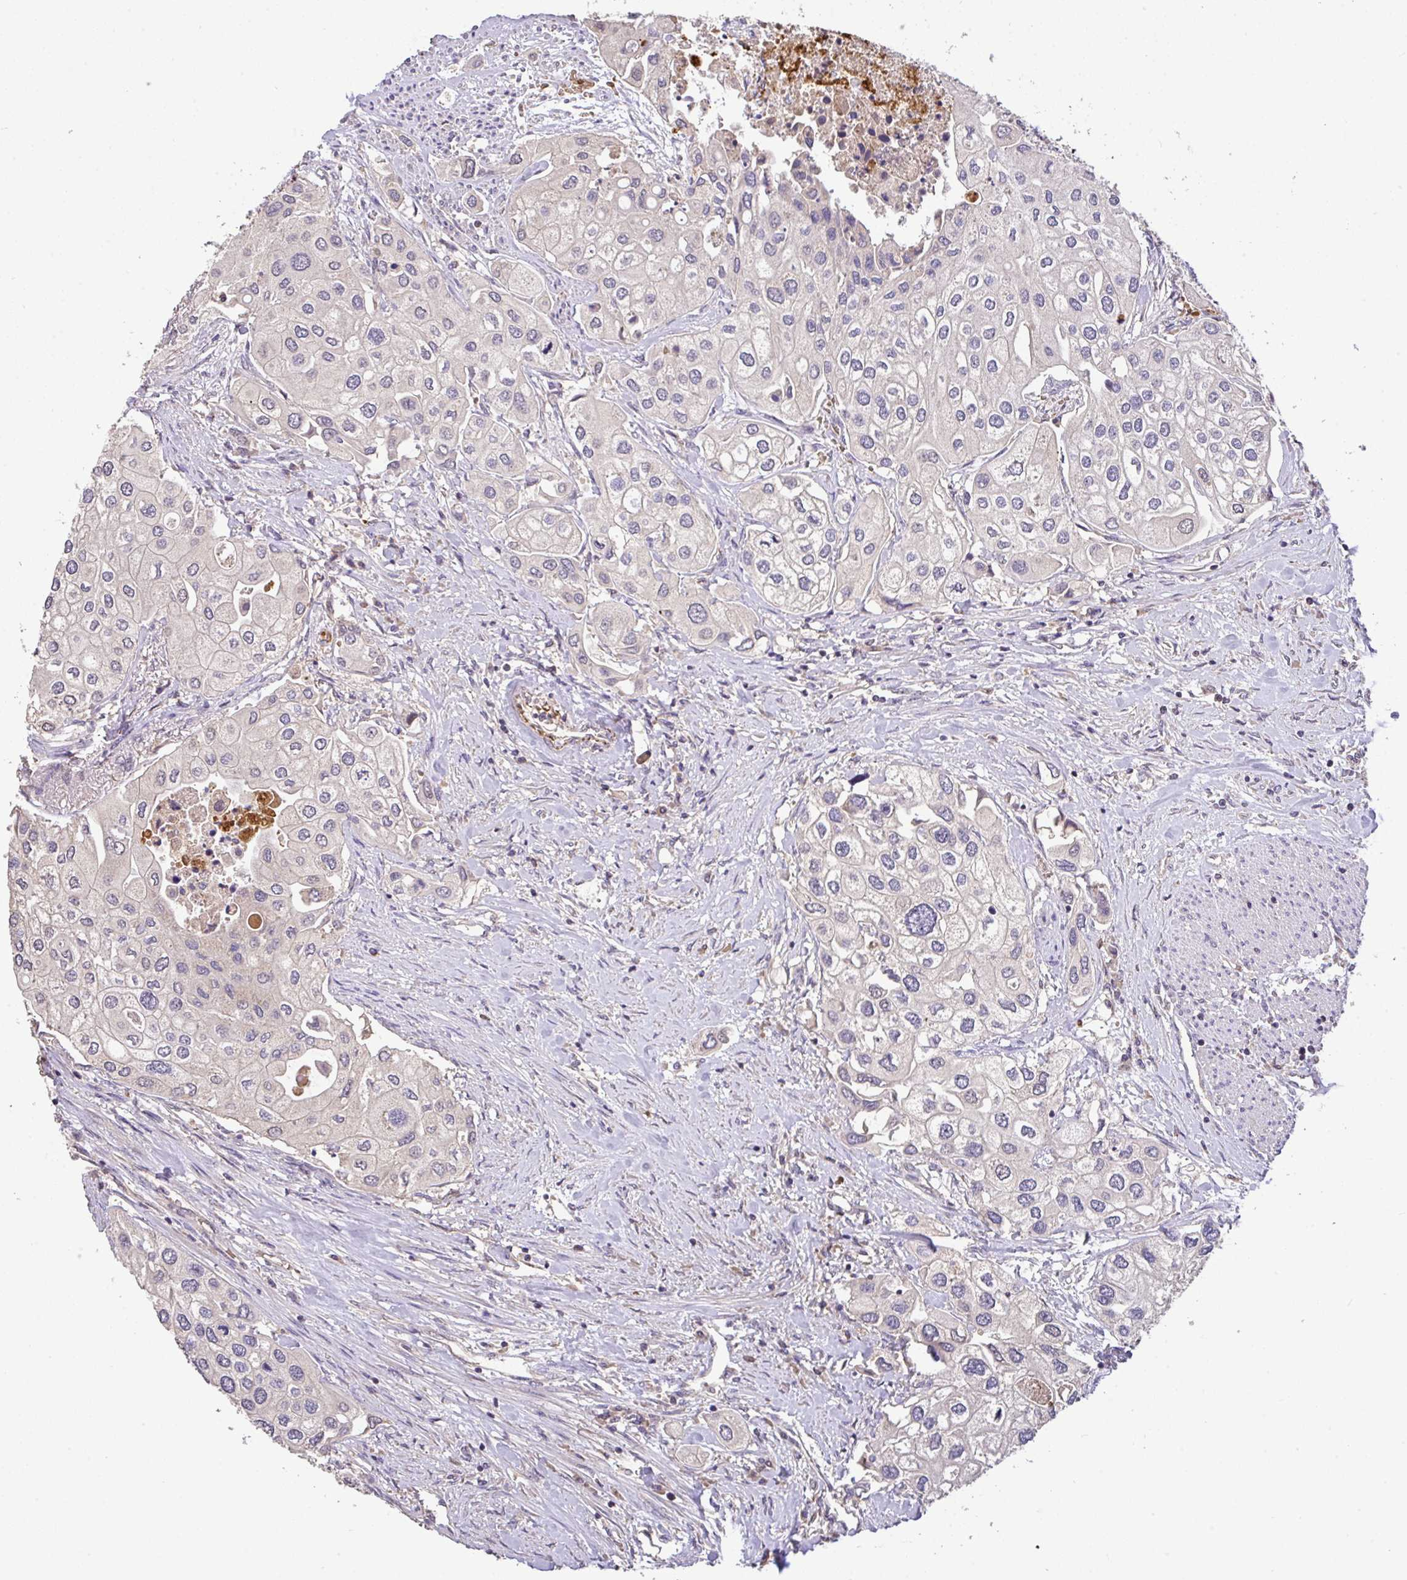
{"staining": {"intensity": "negative", "quantity": "none", "location": "none"}, "tissue": "urothelial cancer", "cell_type": "Tumor cells", "image_type": "cancer", "snomed": [{"axis": "morphology", "description": "Urothelial carcinoma, High grade"}, {"axis": "topography", "description": "Urinary bladder"}], "caption": "High-grade urothelial carcinoma was stained to show a protein in brown. There is no significant positivity in tumor cells.", "gene": "C1QTNF9B", "patient": {"sex": "male", "age": 64}}